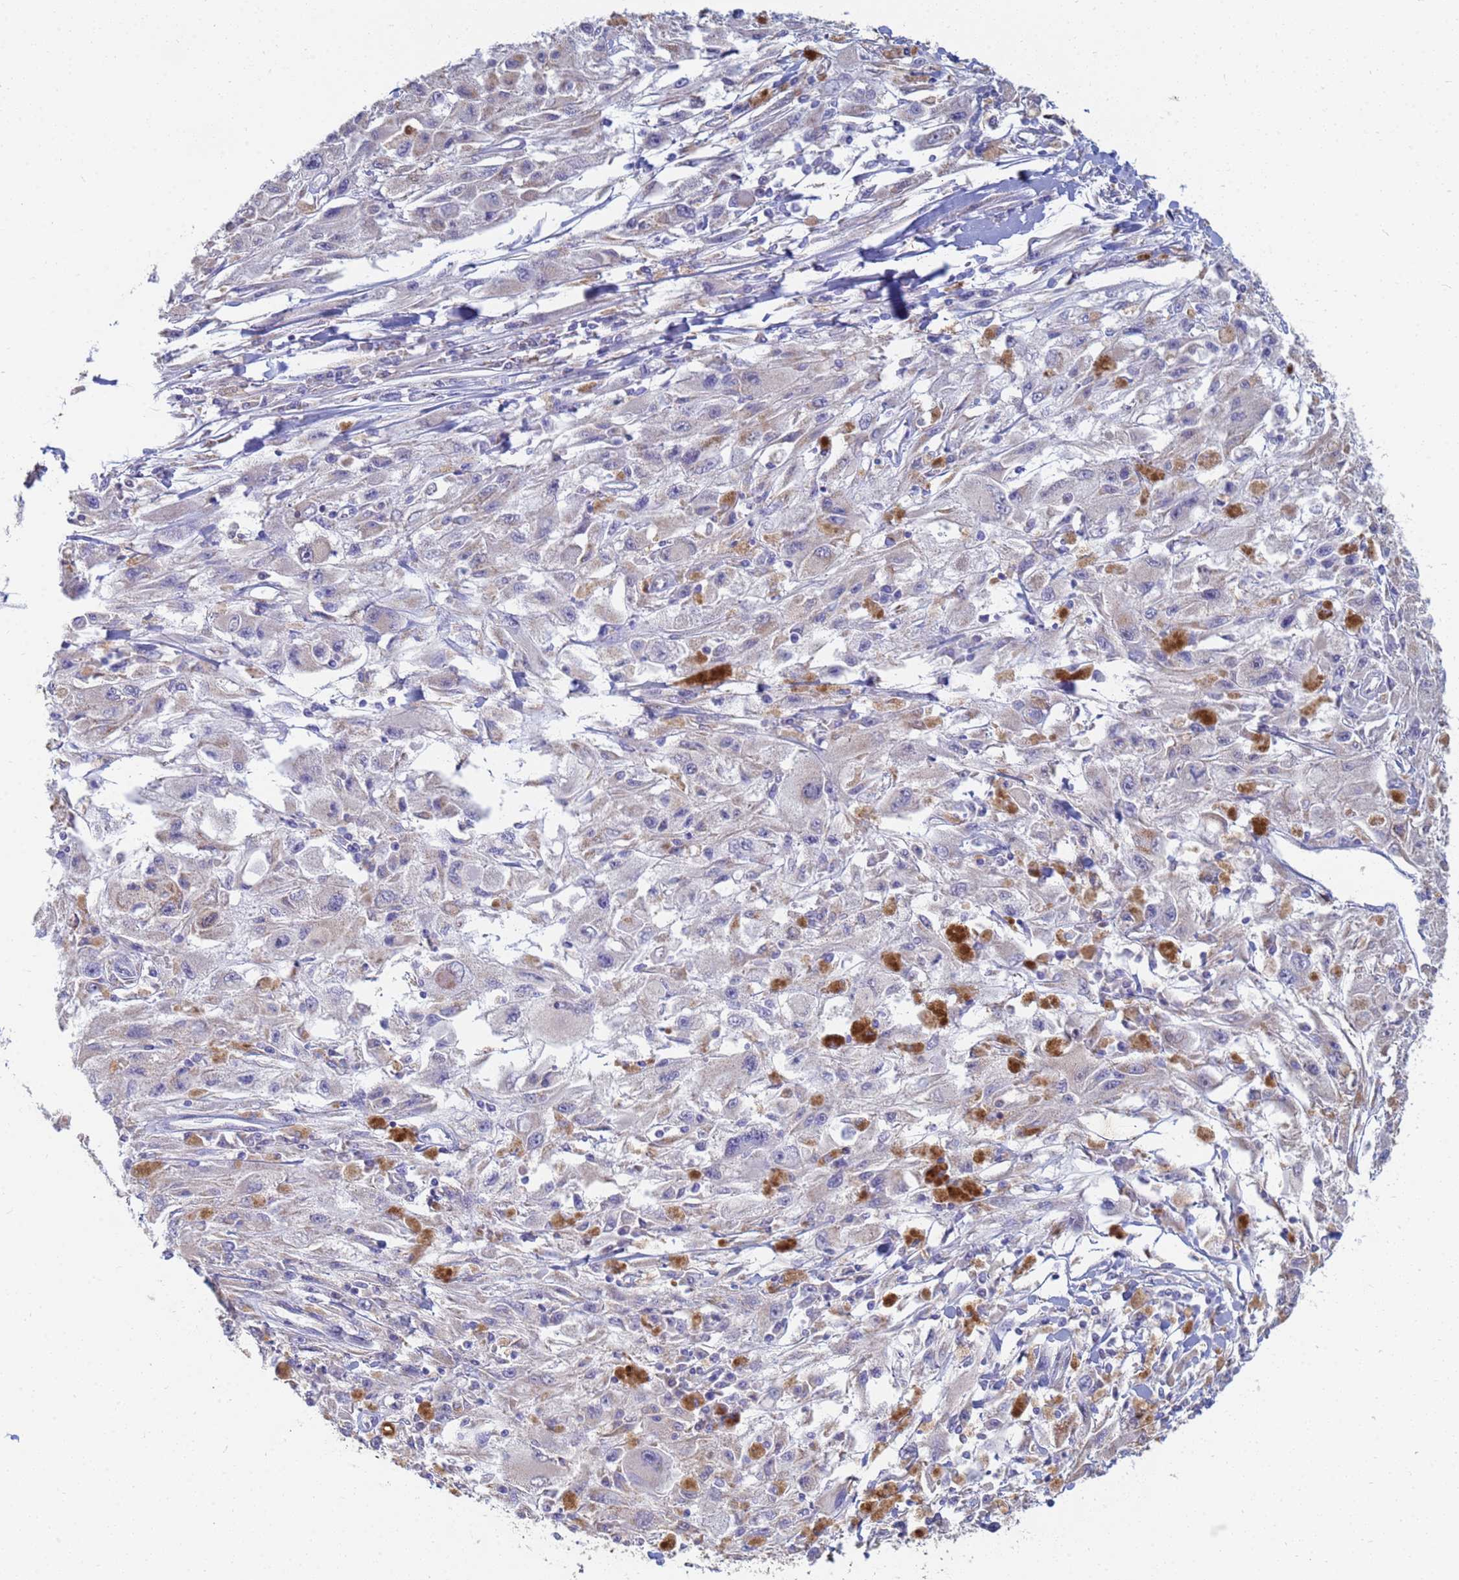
{"staining": {"intensity": "negative", "quantity": "none", "location": "none"}, "tissue": "melanoma", "cell_type": "Tumor cells", "image_type": "cancer", "snomed": [{"axis": "morphology", "description": "Malignant melanoma, Metastatic site"}, {"axis": "topography", "description": "Skin"}], "caption": "Malignant melanoma (metastatic site) stained for a protein using IHC demonstrates no expression tumor cells.", "gene": "UQCRH", "patient": {"sex": "male", "age": 53}}